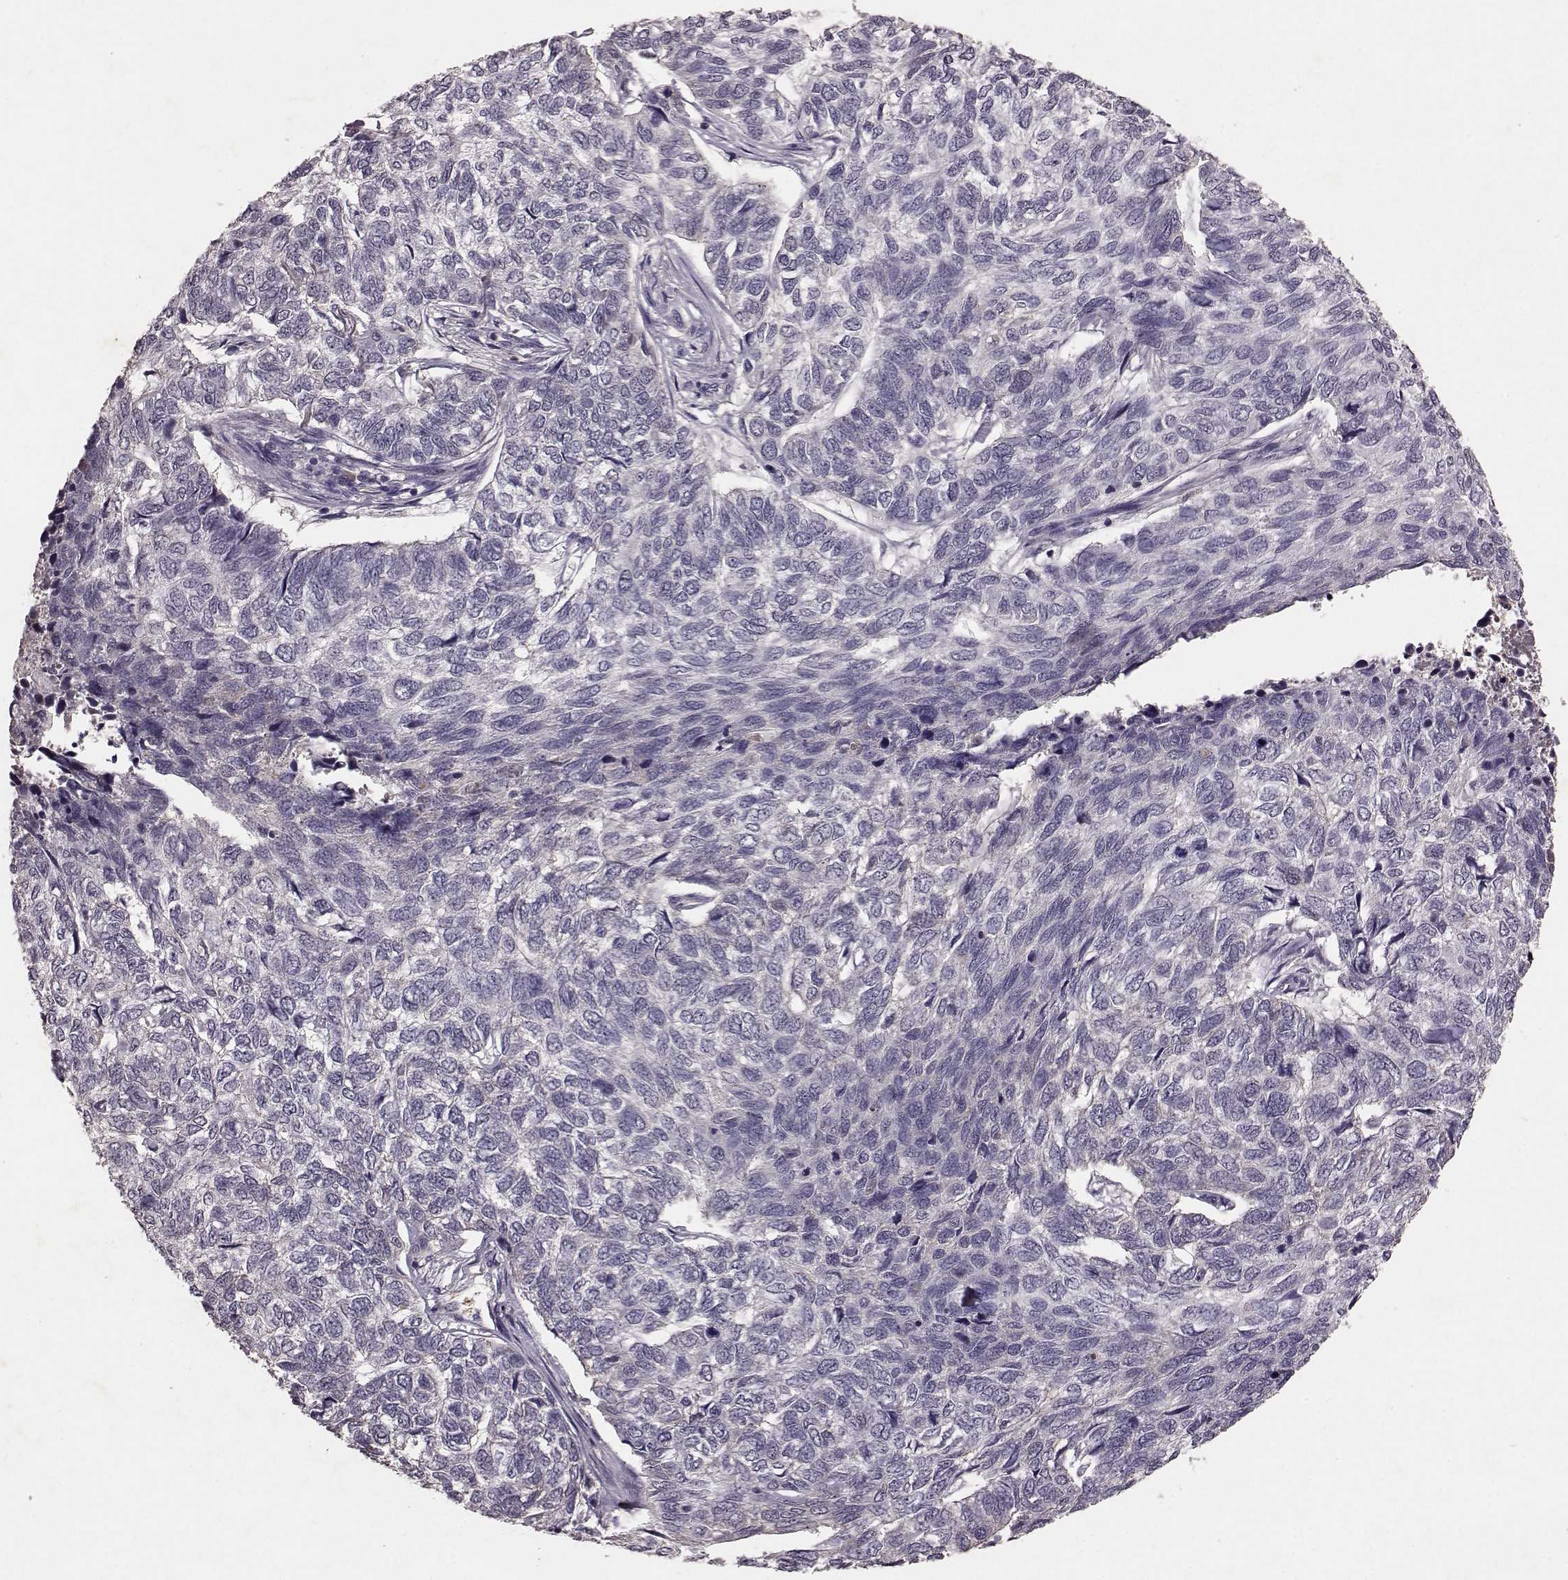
{"staining": {"intensity": "negative", "quantity": "none", "location": "none"}, "tissue": "skin cancer", "cell_type": "Tumor cells", "image_type": "cancer", "snomed": [{"axis": "morphology", "description": "Basal cell carcinoma"}, {"axis": "topography", "description": "Skin"}], "caption": "Immunohistochemistry photomicrograph of neoplastic tissue: skin cancer (basal cell carcinoma) stained with DAB shows no significant protein staining in tumor cells.", "gene": "FRRS1L", "patient": {"sex": "female", "age": 65}}